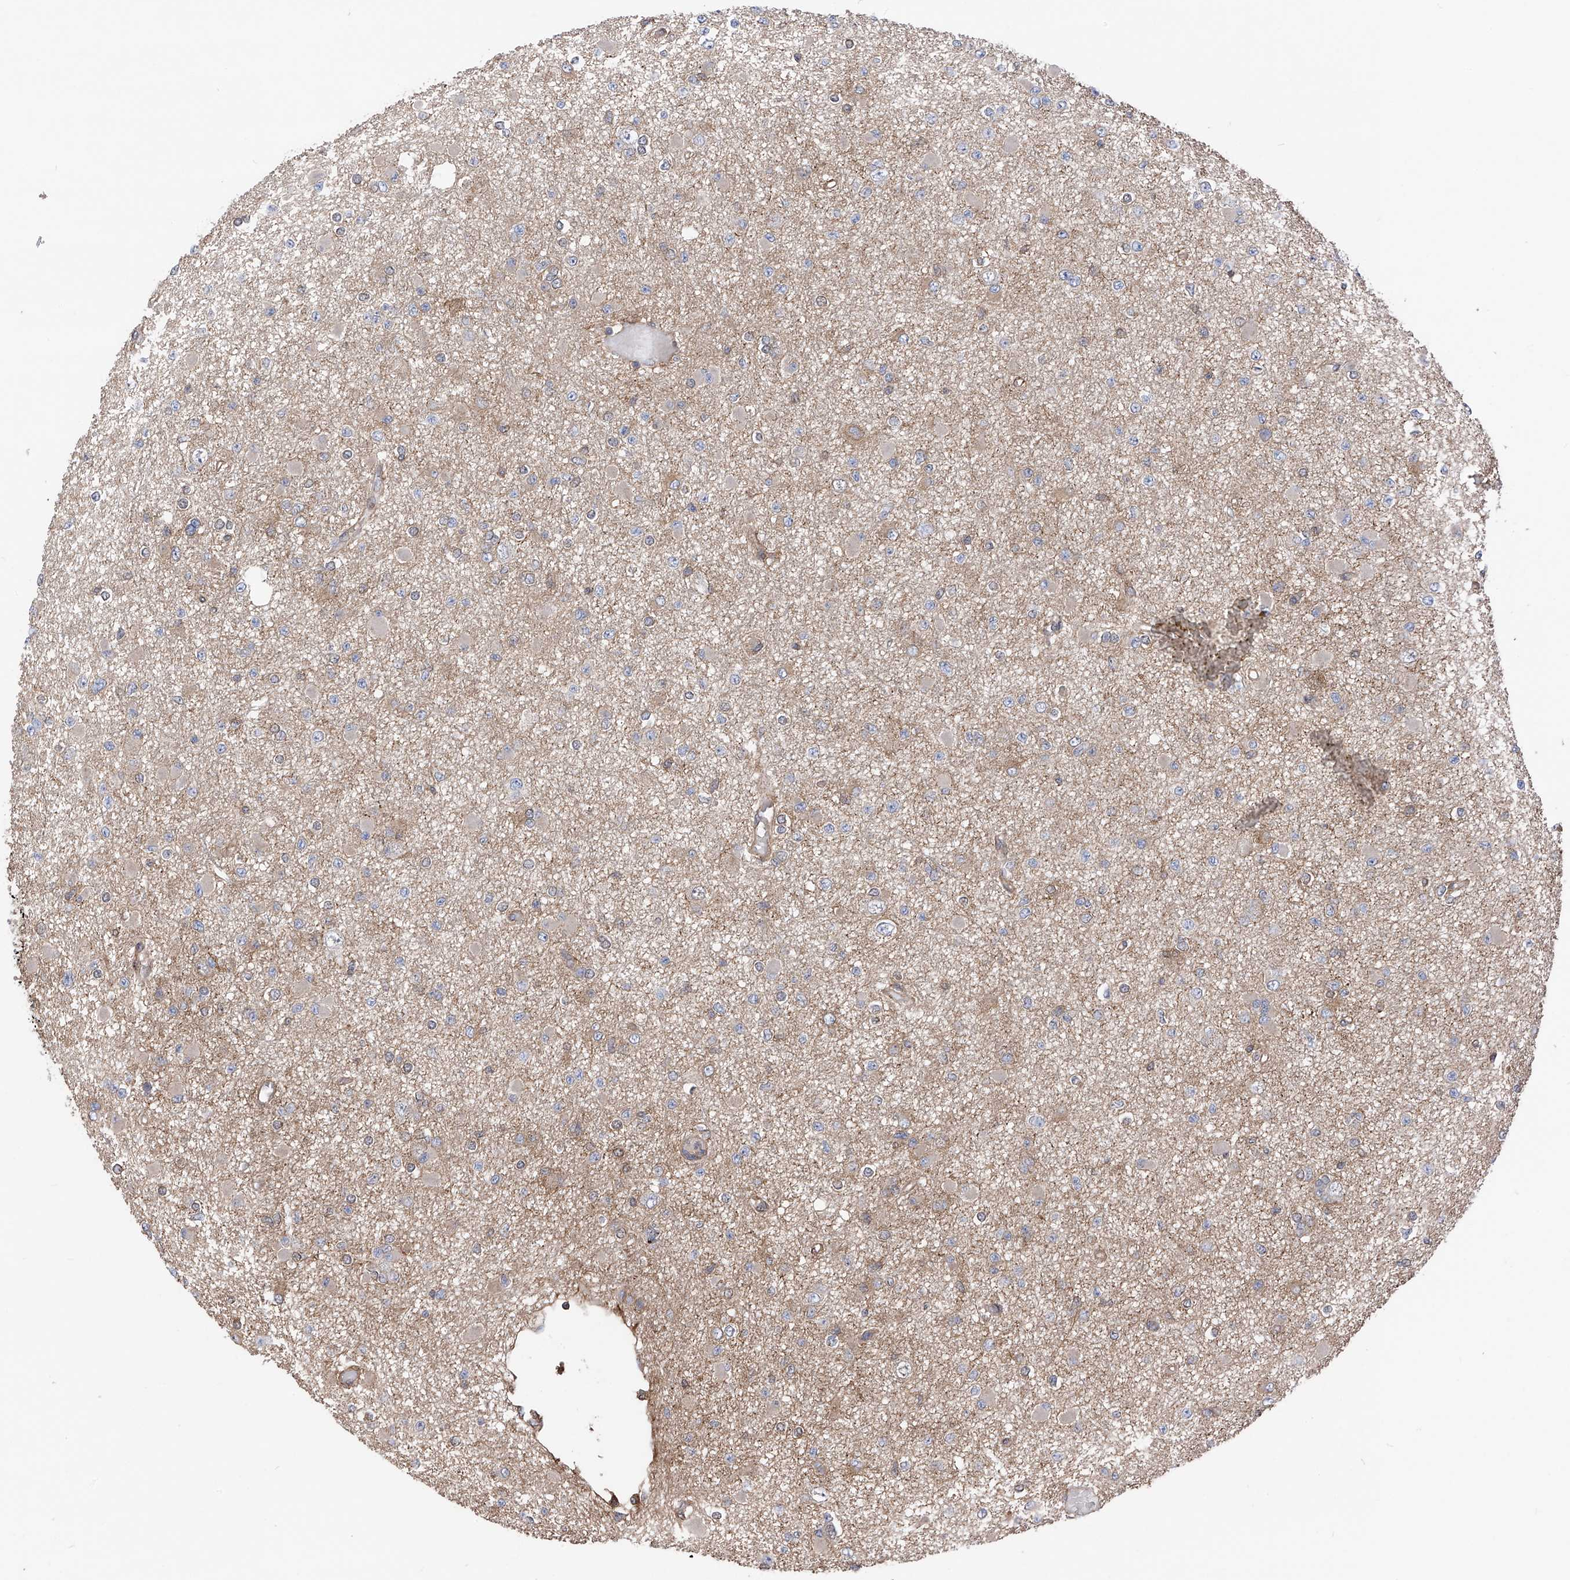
{"staining": {"intensity": "weak", "quantity": "25%-75%", "location": "cytoplasmic/membranous"}, "tissue": "glioma", "cell_type": "Tumor cells", "image_type": "cancer", "snomed": [{"axis": "morphology", "description": "Glioma, malignant, Low grade"}, {"axis": "topography", "description": "Brain"}], "caption": "IHC image of glioma stained for a protein (brown), which shows low levels of weak cytoplasmic/membranous positivity in approximately 25%-75% of tumor cells.", "gene": "CHPF", "patient": {"sex": "female", "age": 22}}